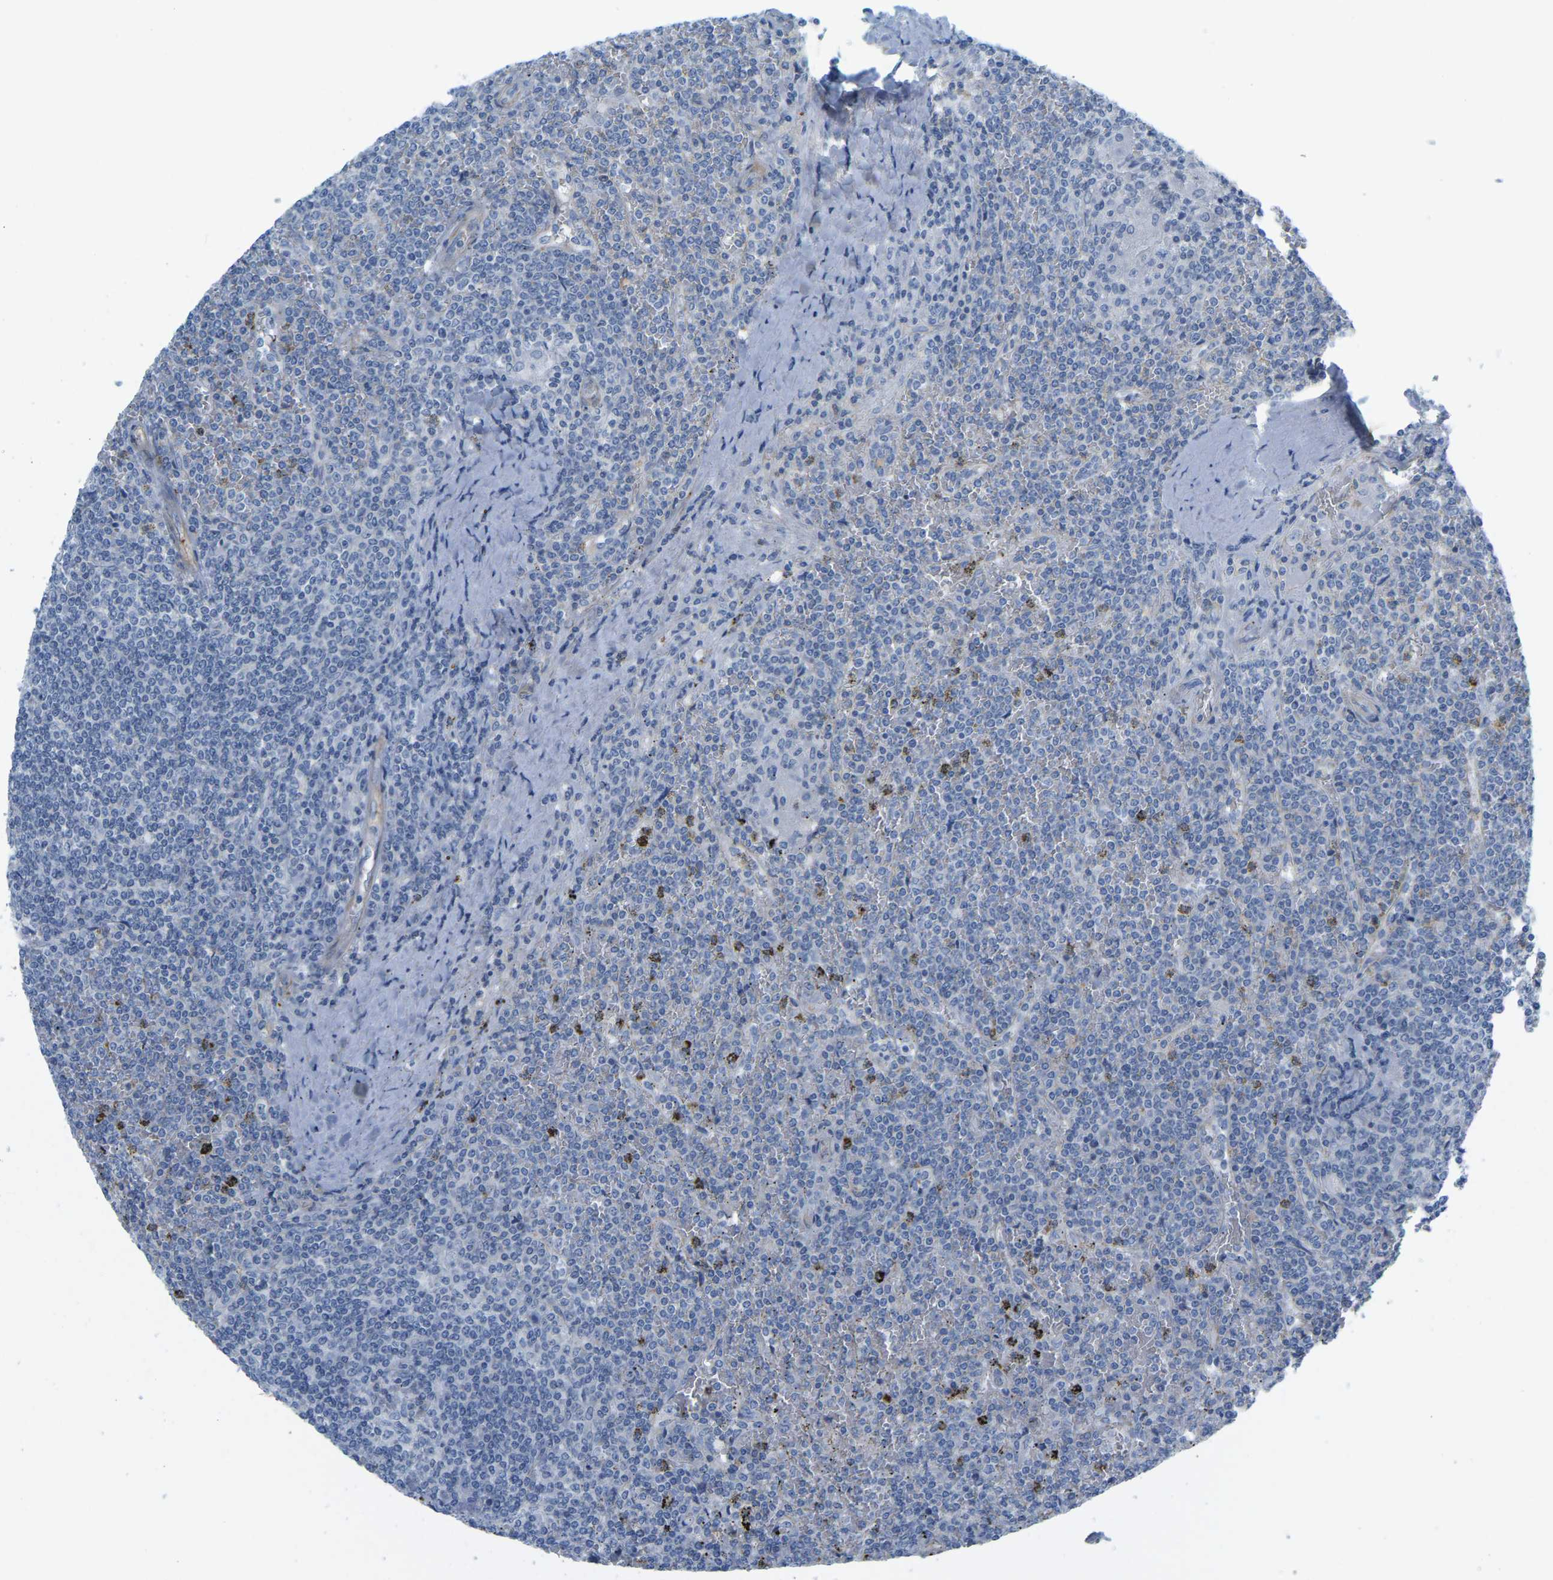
{"staining": {"intensity": "negative", "quantity": "none", "location": "none"}, "tissue": "lymphoma", "cell_type": "Tumor cells", "image_type": "cancer", "snomed": [{"axis": "morphology", "description": "Malignant lymphoma, non-Hodgkin's type, Low grade"}, {"axis": "topography", "description": "Spleen"}], "caption": "Immunohistochemistry (IHC) of human lymphoma demonstrates no expression in tumor cells.", "gene": "MYL3", "patient": {"sex": "female", "age": 19}}